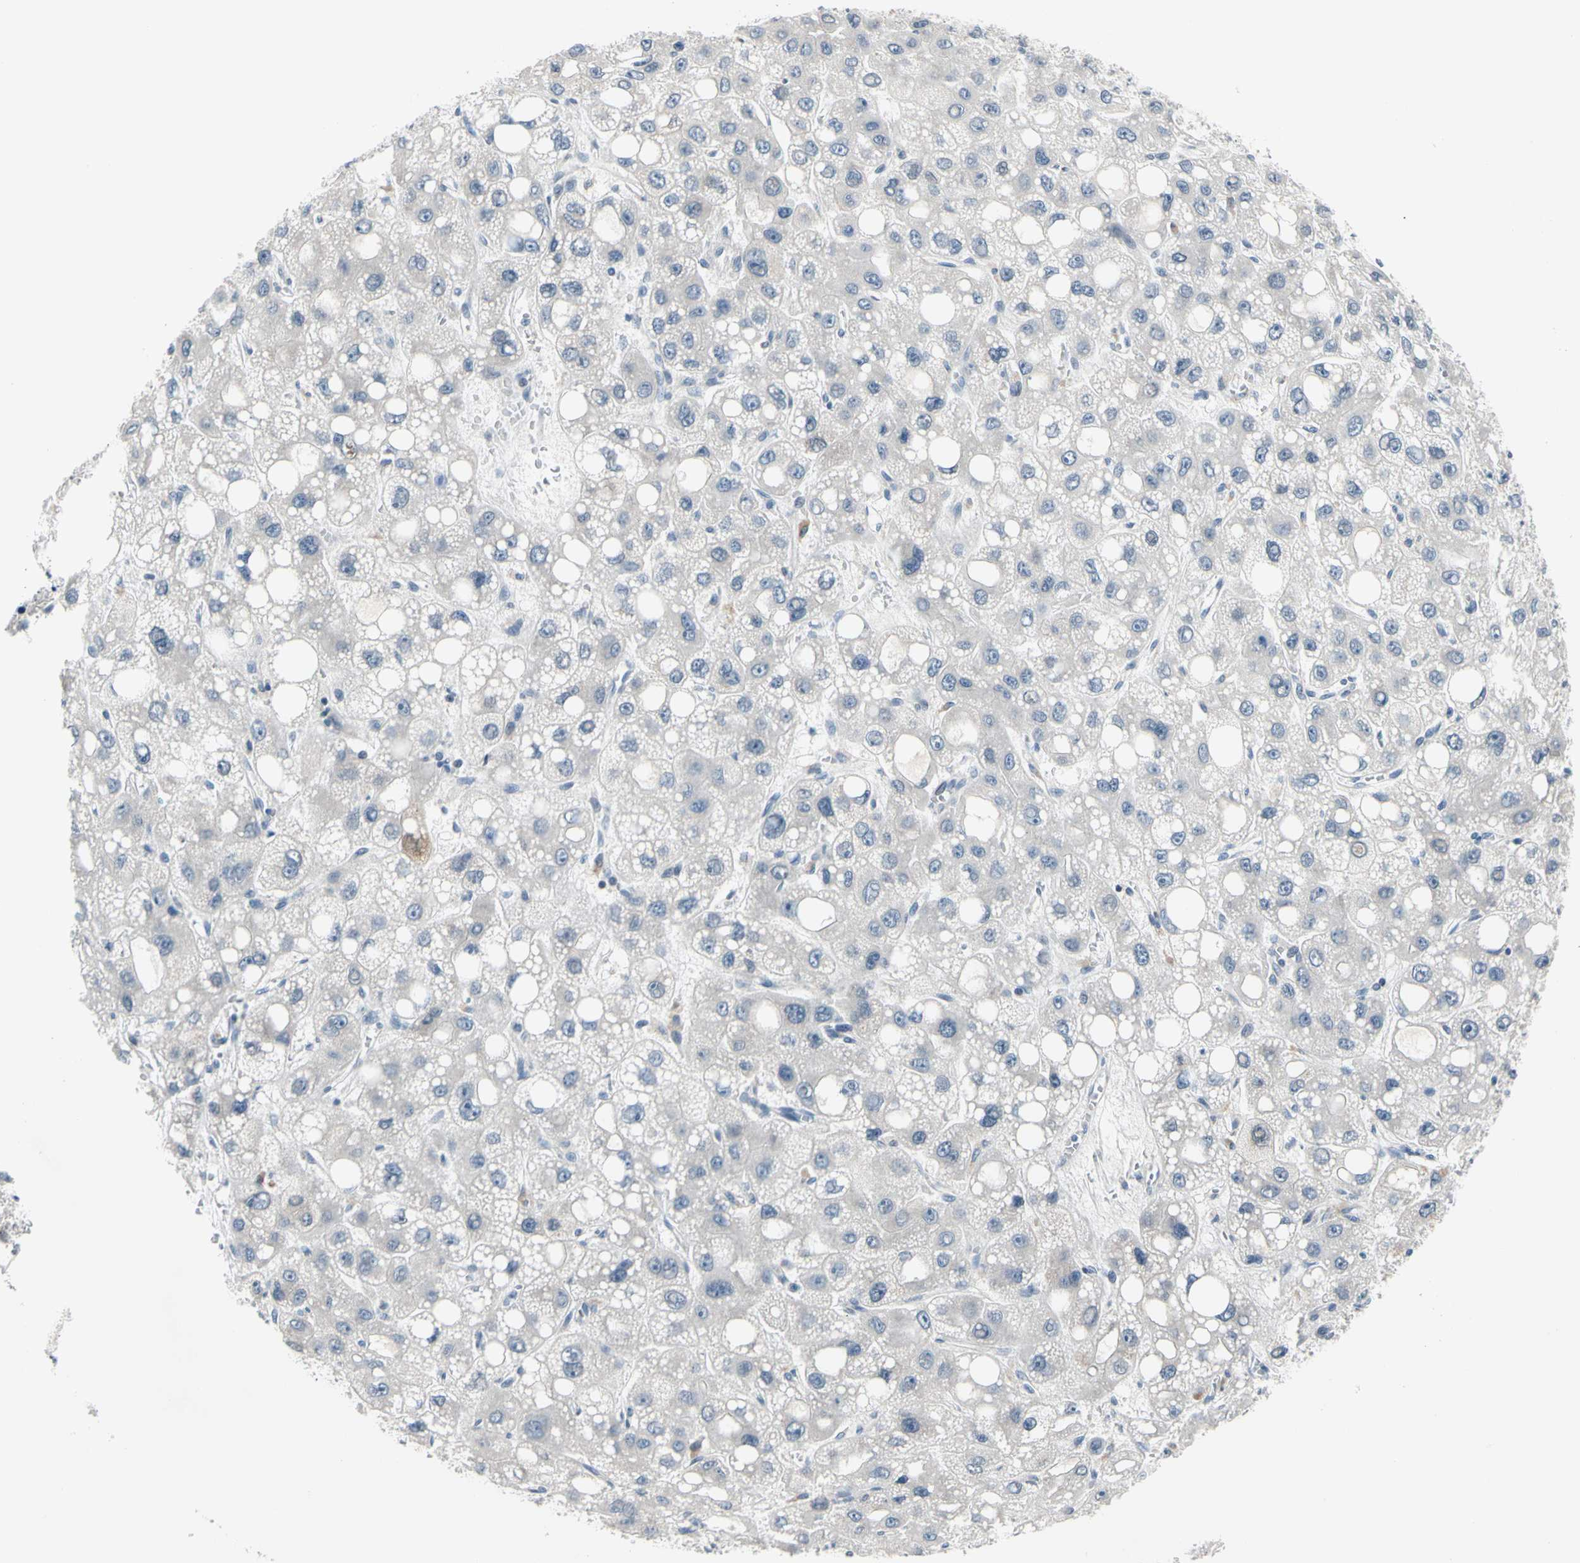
{"staining": {"intensity": "negative", "quantity": "none", "location": "none"}, "tissue": "liver cancer", "cell_type": "Tumor cells", "image_type": "cancer", "snomed": [{"axis": "morphology", "description": "Carcinoma, Hepatocellular, NOS"}, {"axis": "topography", "description": "Liver"}], "caption": "Tumor cells show no significant positivity in liver cancer (hepatocellular carcinoma).", "gene": "SELENOK", "patient": {"sex": "male", "age": 55}}